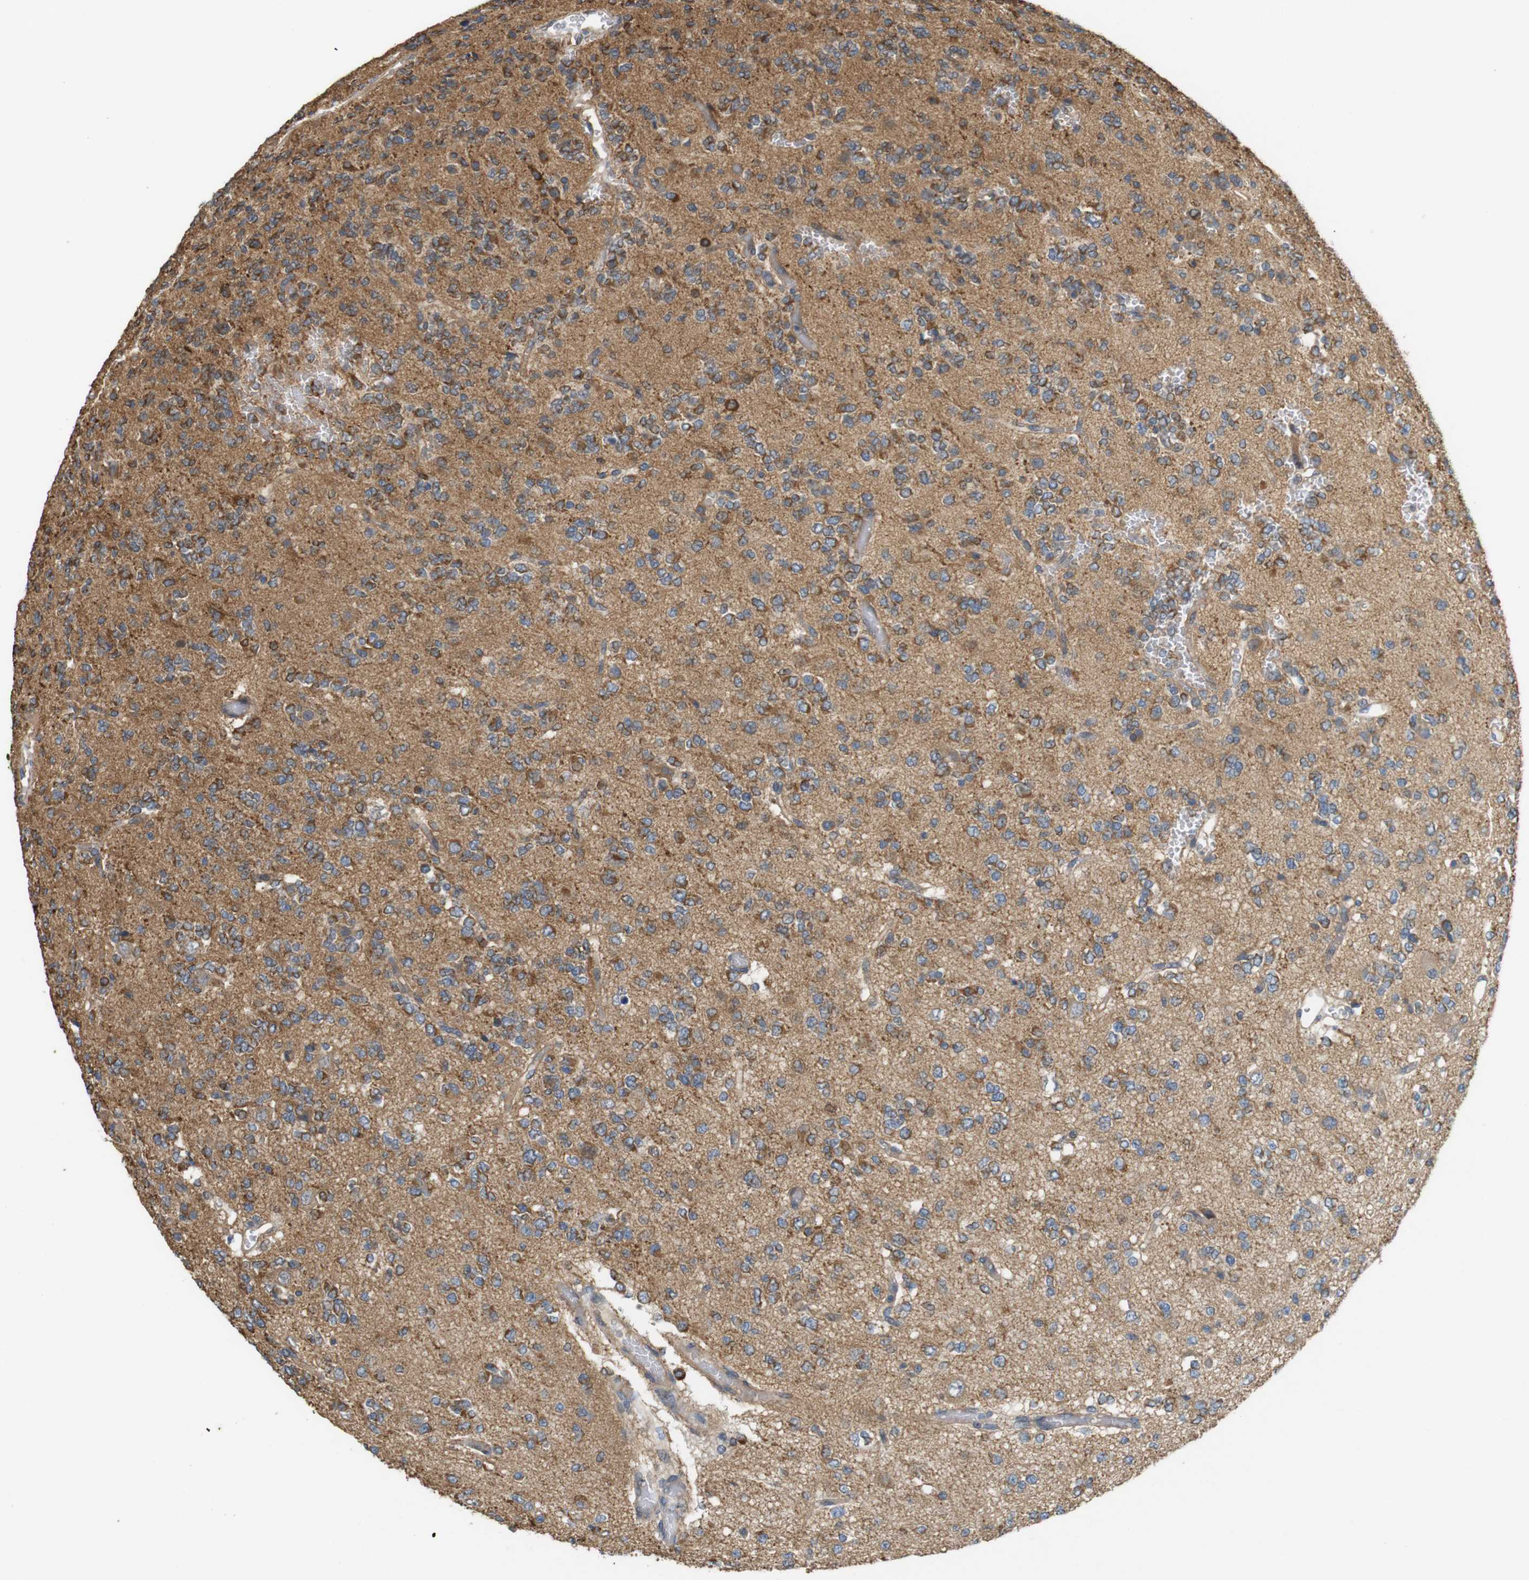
{"staining": {"intensity": "moderate", "quantity": ">75%", "location": "cytoplasmic/membranous"}, "tissue": "glioma", "cell_type": "Tumor cells", "image_type": "cancer", "snomed": [{"axis": "morphology", "description": "Glioma, malignant, Low grade"}, {"axis": "topography", "description": "Brain"}], "caption": "This is a histology image of immunohistochemistry staining of malignant glioma (low-grade), which shows moderate expression in the cytoplasmic/membranous of tumor cells.", "gene": "KSR1", "patient": {"sex": "male", "age": 38}}